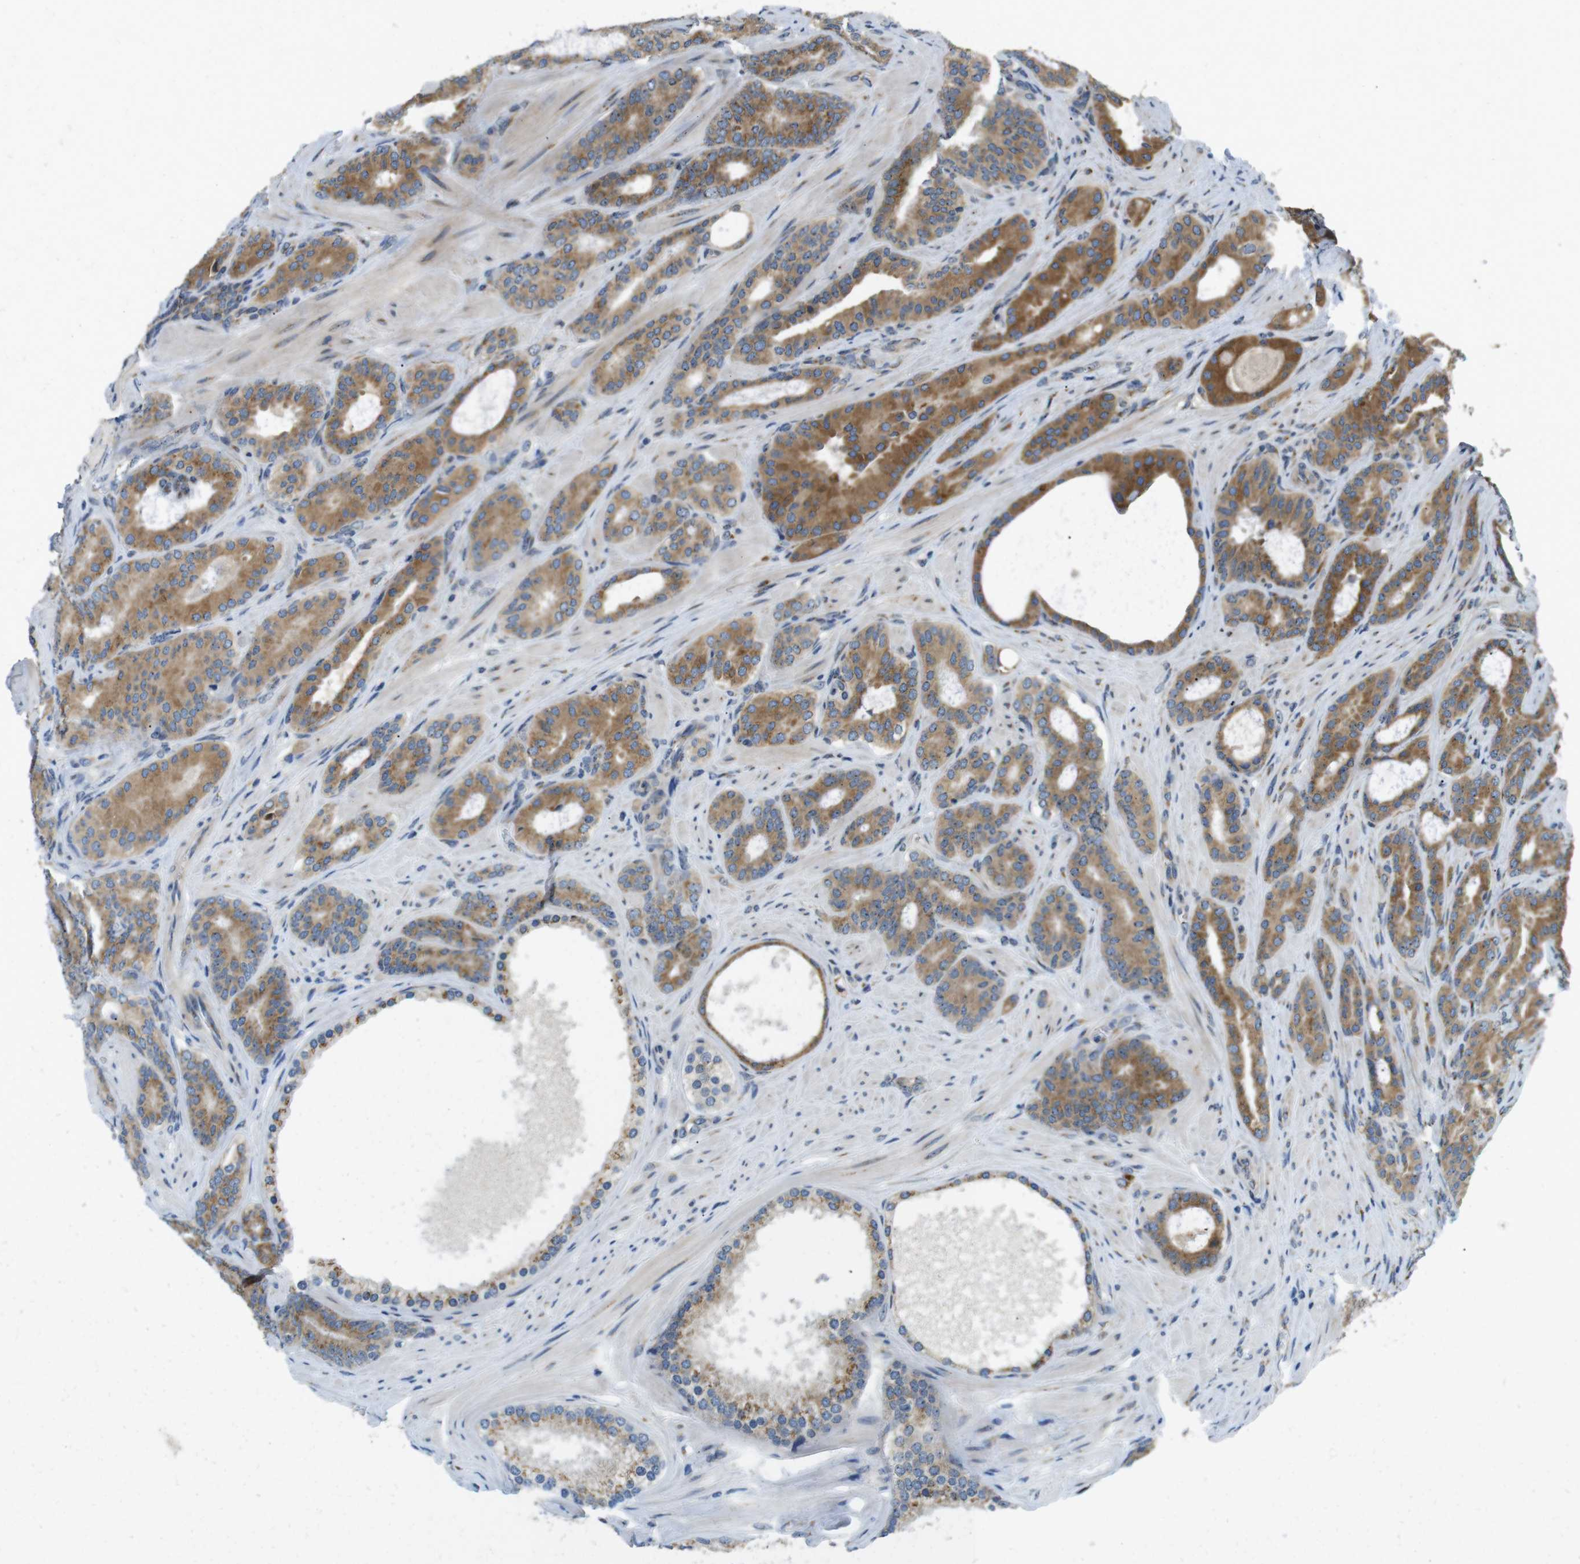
{"staining": {"intensity": "moderate", "quantity": ">75%", "location": "cytoplasmic/membranous"}, "tissue": "prostate cancer", "cell_type": "Tumor cells", "image_type": "cancer", "snomed": [{"axis": "morphology", "description": "Adenocarcinoma, Low grade"}, {"axis": "topography", "description": "Prostate"}], "caption": "The image demonstrates staining of prostate cancer (adenocarcinoma (low-grade)), revealing moderate cytoplasmic/membranous protein staining (brown color) within tumor cells. The protein is stained brown, and the nuclei are stained in blue (DAB (3,3'-diaminobenzidine) IHC with brightfield microscopy, high magnification).", "gene": "TMEM143", "patient": {"sex": "male", "age": 63}}